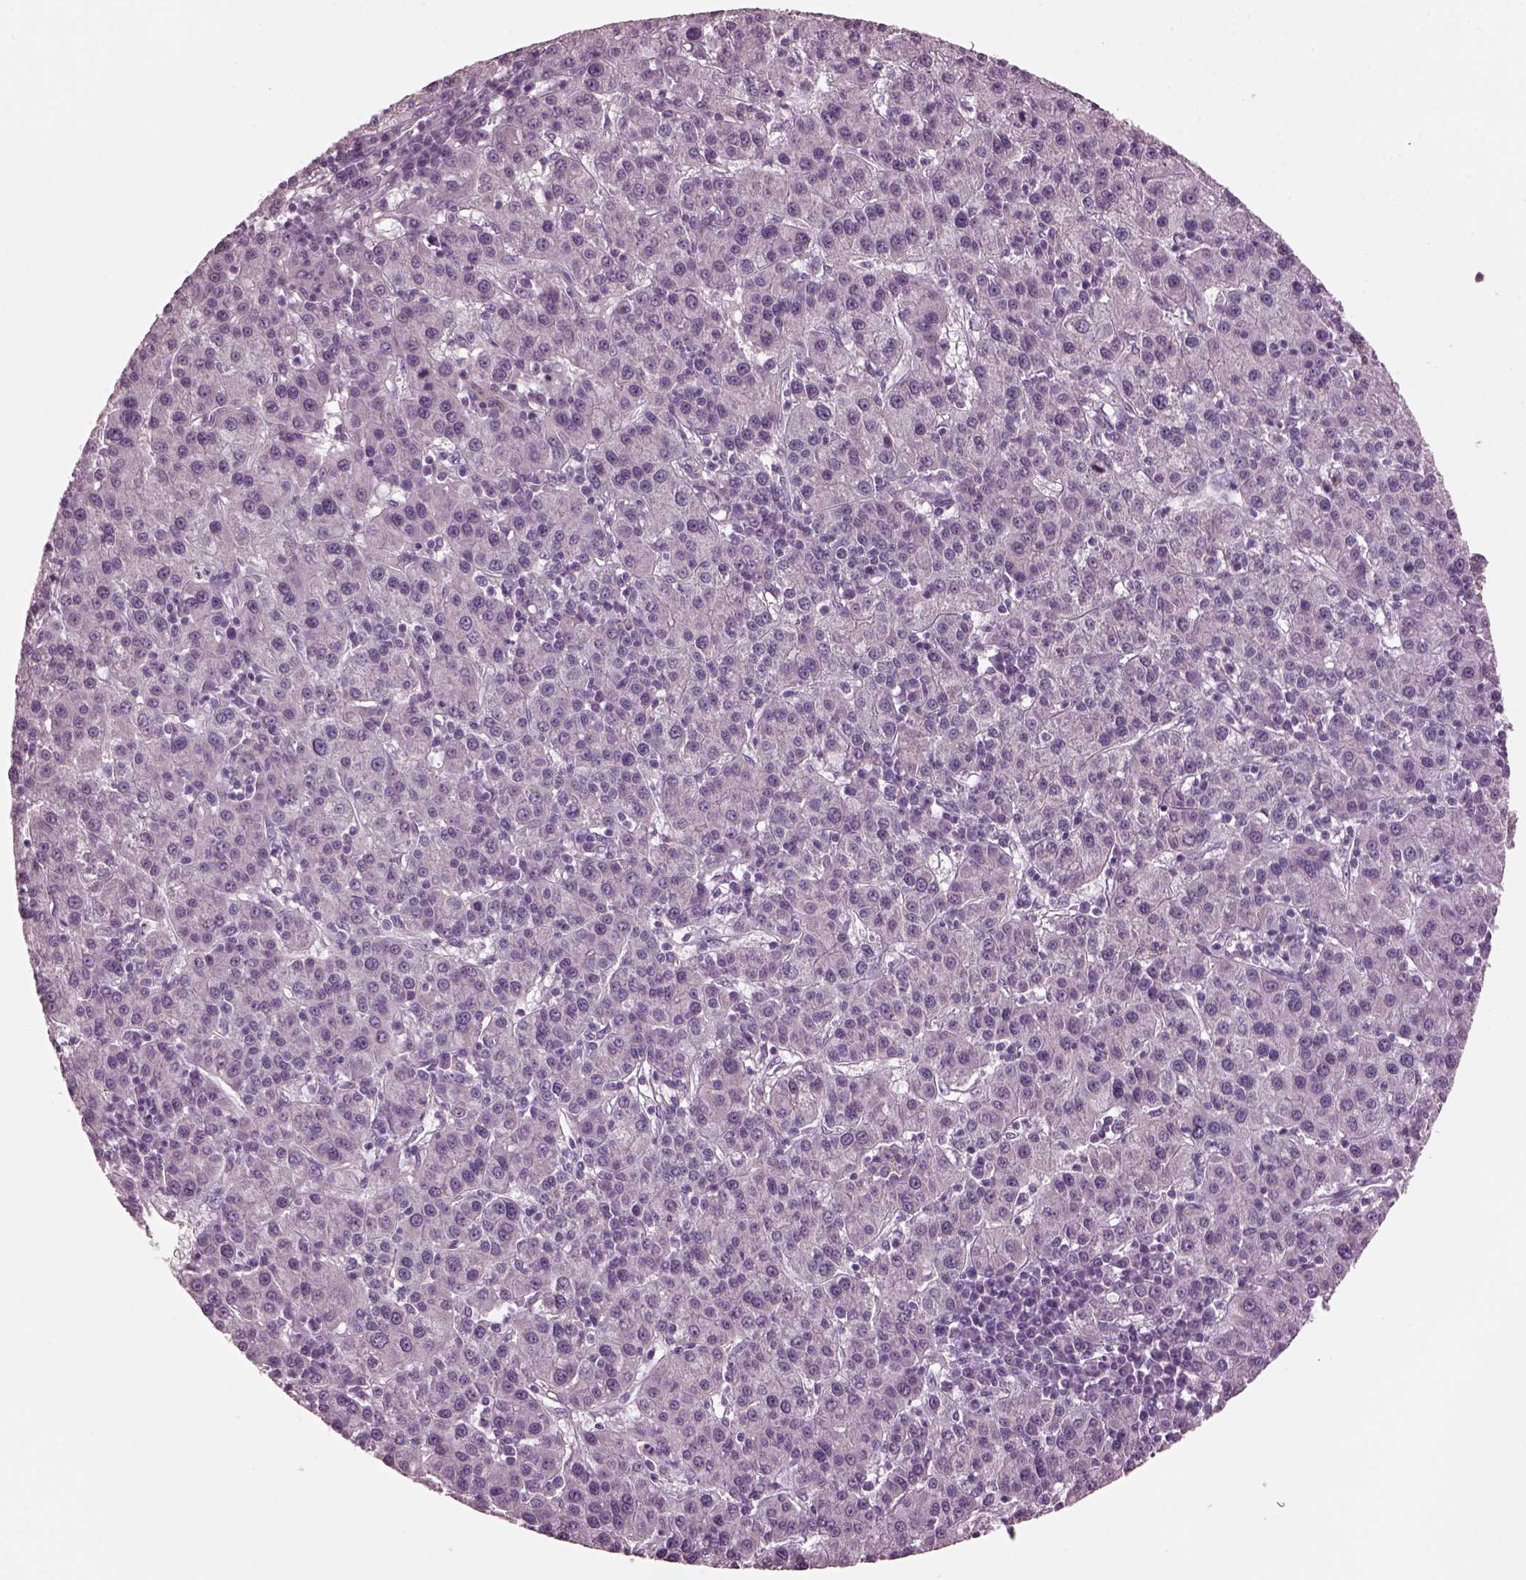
{"staining": {"intensity": "negative", "quantity": "none", "location": "none"}, "tissue": "liver cancer", "cell_type": "Tumor cells", "image_type": "cancer", "snomed": [{"axis": "morphology", "description": "Carcinoma, Hepatocellular, NOS"}, {"axis": "topography", "description": "Liver"}], "caption": "Immunohistochemistry image of neoplastic tissue: liver cancer (hepatocellular carcinoma) stained with DAB reveals no significant protein staining in tumor cells.", "gene": "SHTN1", "patient": {"sex": "female", "age": 60}}